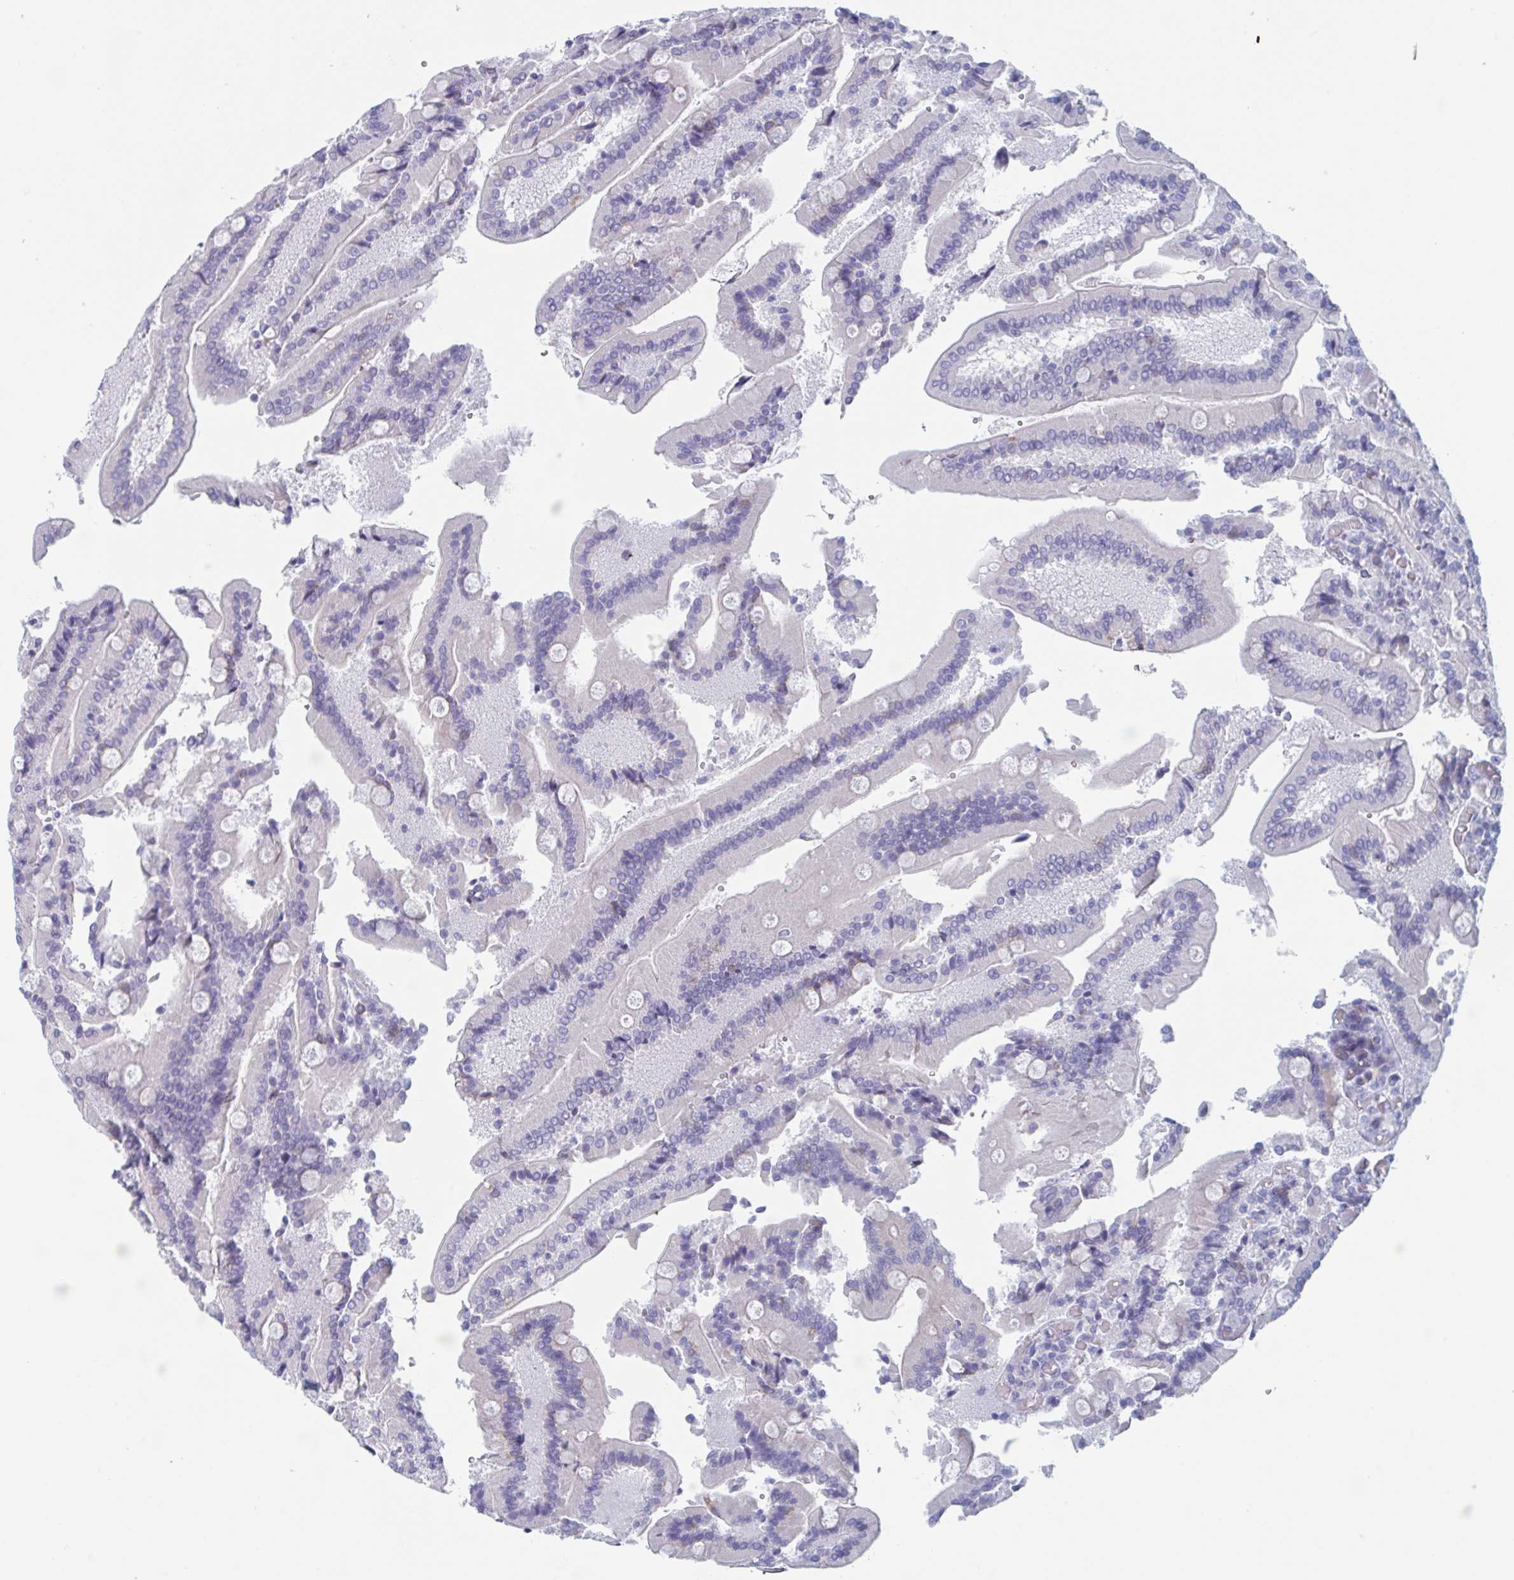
{"staining": {"intensity": "negative", "quantity": "none", "location": "none"}, "tissue": "duodenum", "cell_type": "Glandular cells", "image_type": "normal", "snomed": [{"axis": "morphology", "description": "Normal tissue, NOS"}, {"axis": "topography", "description": "Duodenum"}], "caption": "Duodenum was stained to show a protein in brown. There is no significant expression in glandular cells. (Immunohistochemistry, brightfield microscopy, high magnification).", "gene": "HSD11B2", "patient": {"sex": "female", "age": 62}}